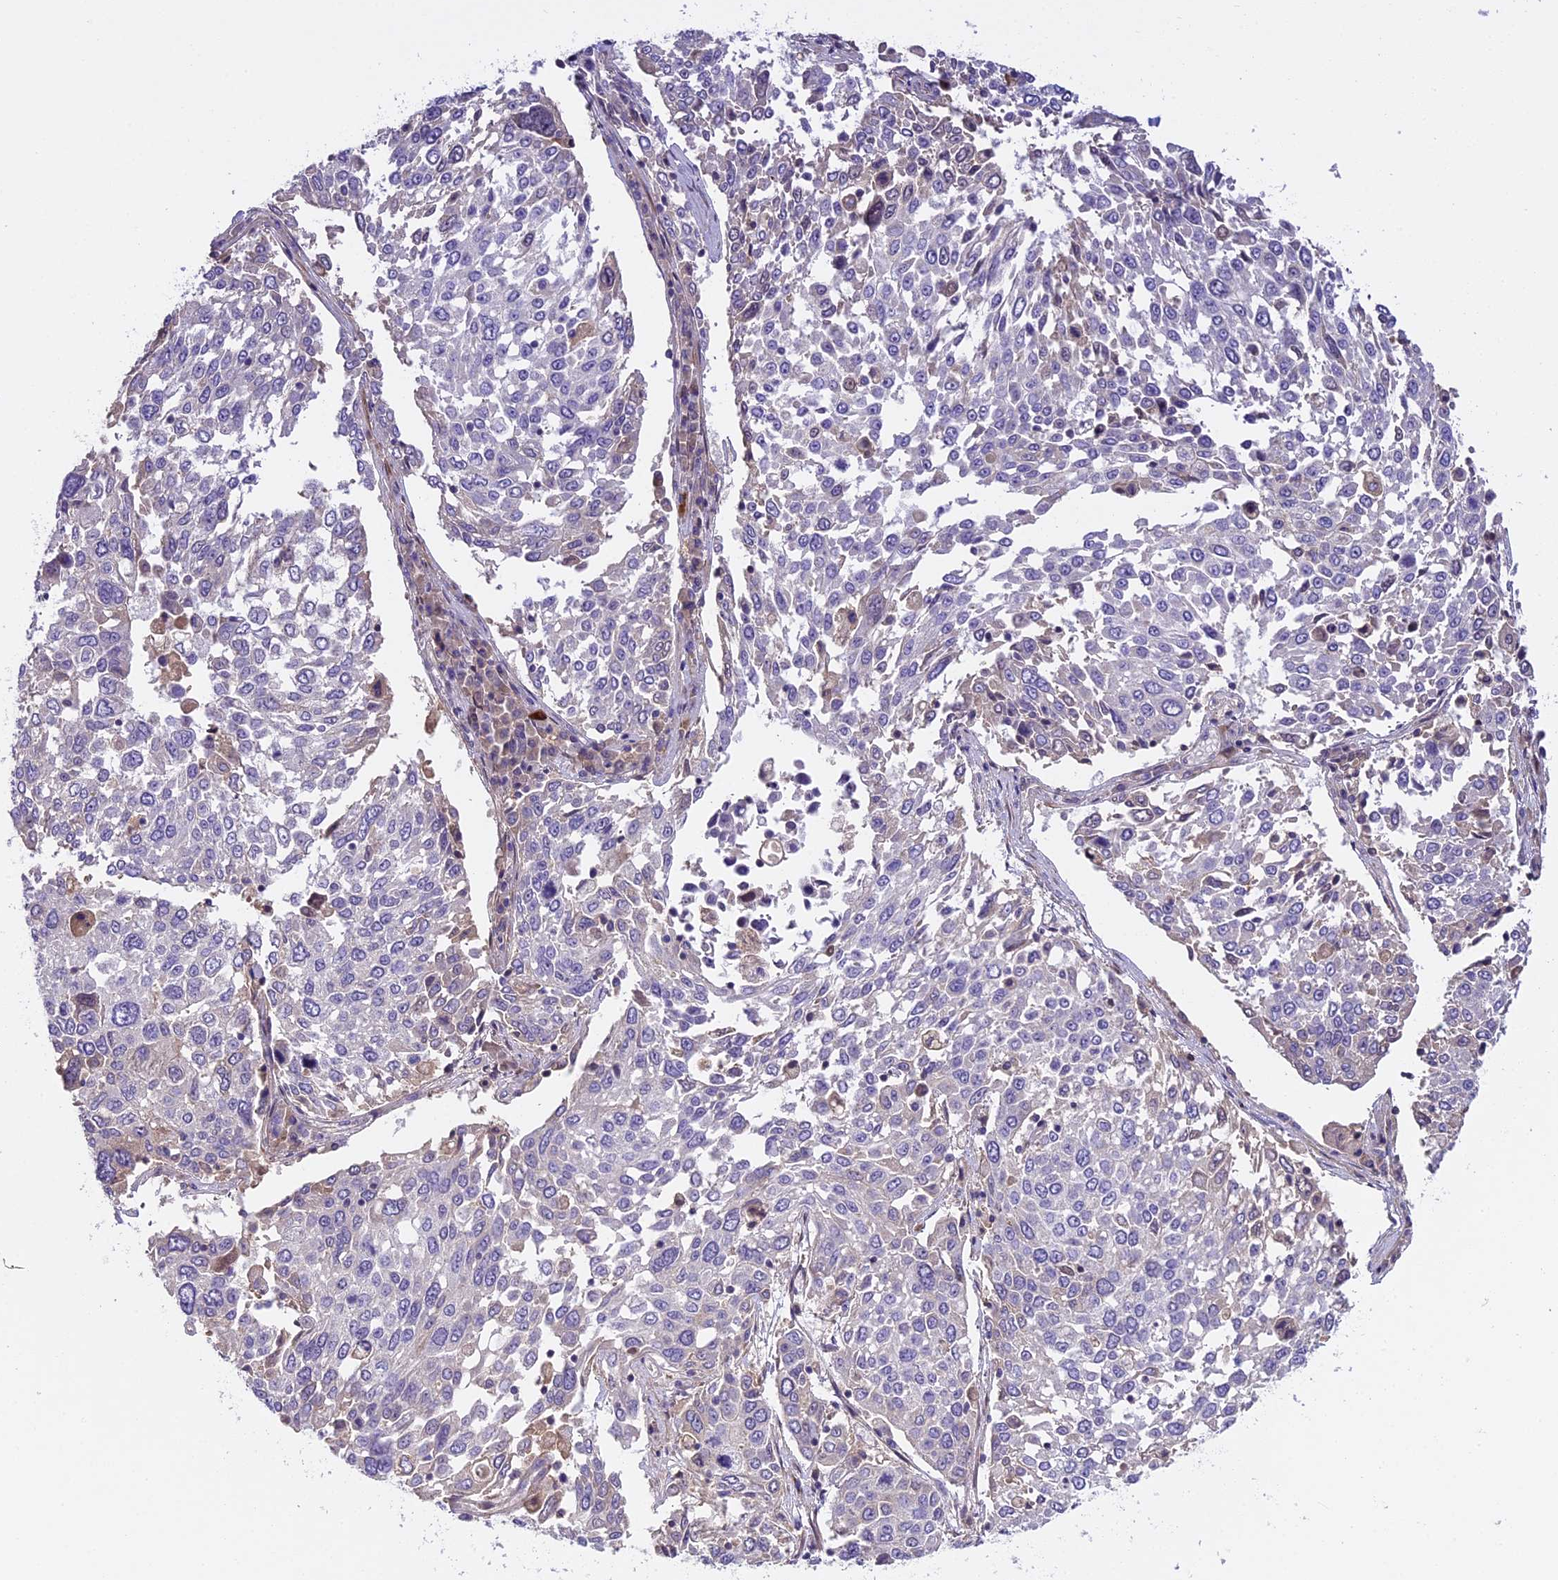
{"staining": {"intensity": "negative", "quantity": "none", "location": "none"}, "tissue": "lung cancer", "cell_type": "Tumor cells", "image_type": "cancer", "snomed": [{"axis": "morphology", "description": "Squamous cell carcinoma, NOS"}, {"axis": "topography", "description": "Lung"}], "caption": "This is an immunohistochemistry image of squamous cell carcinoma (lung). There is no staining in tumor cells.", "gene": "FAM98C", "patient": {"sex": "male", "age": 65}}